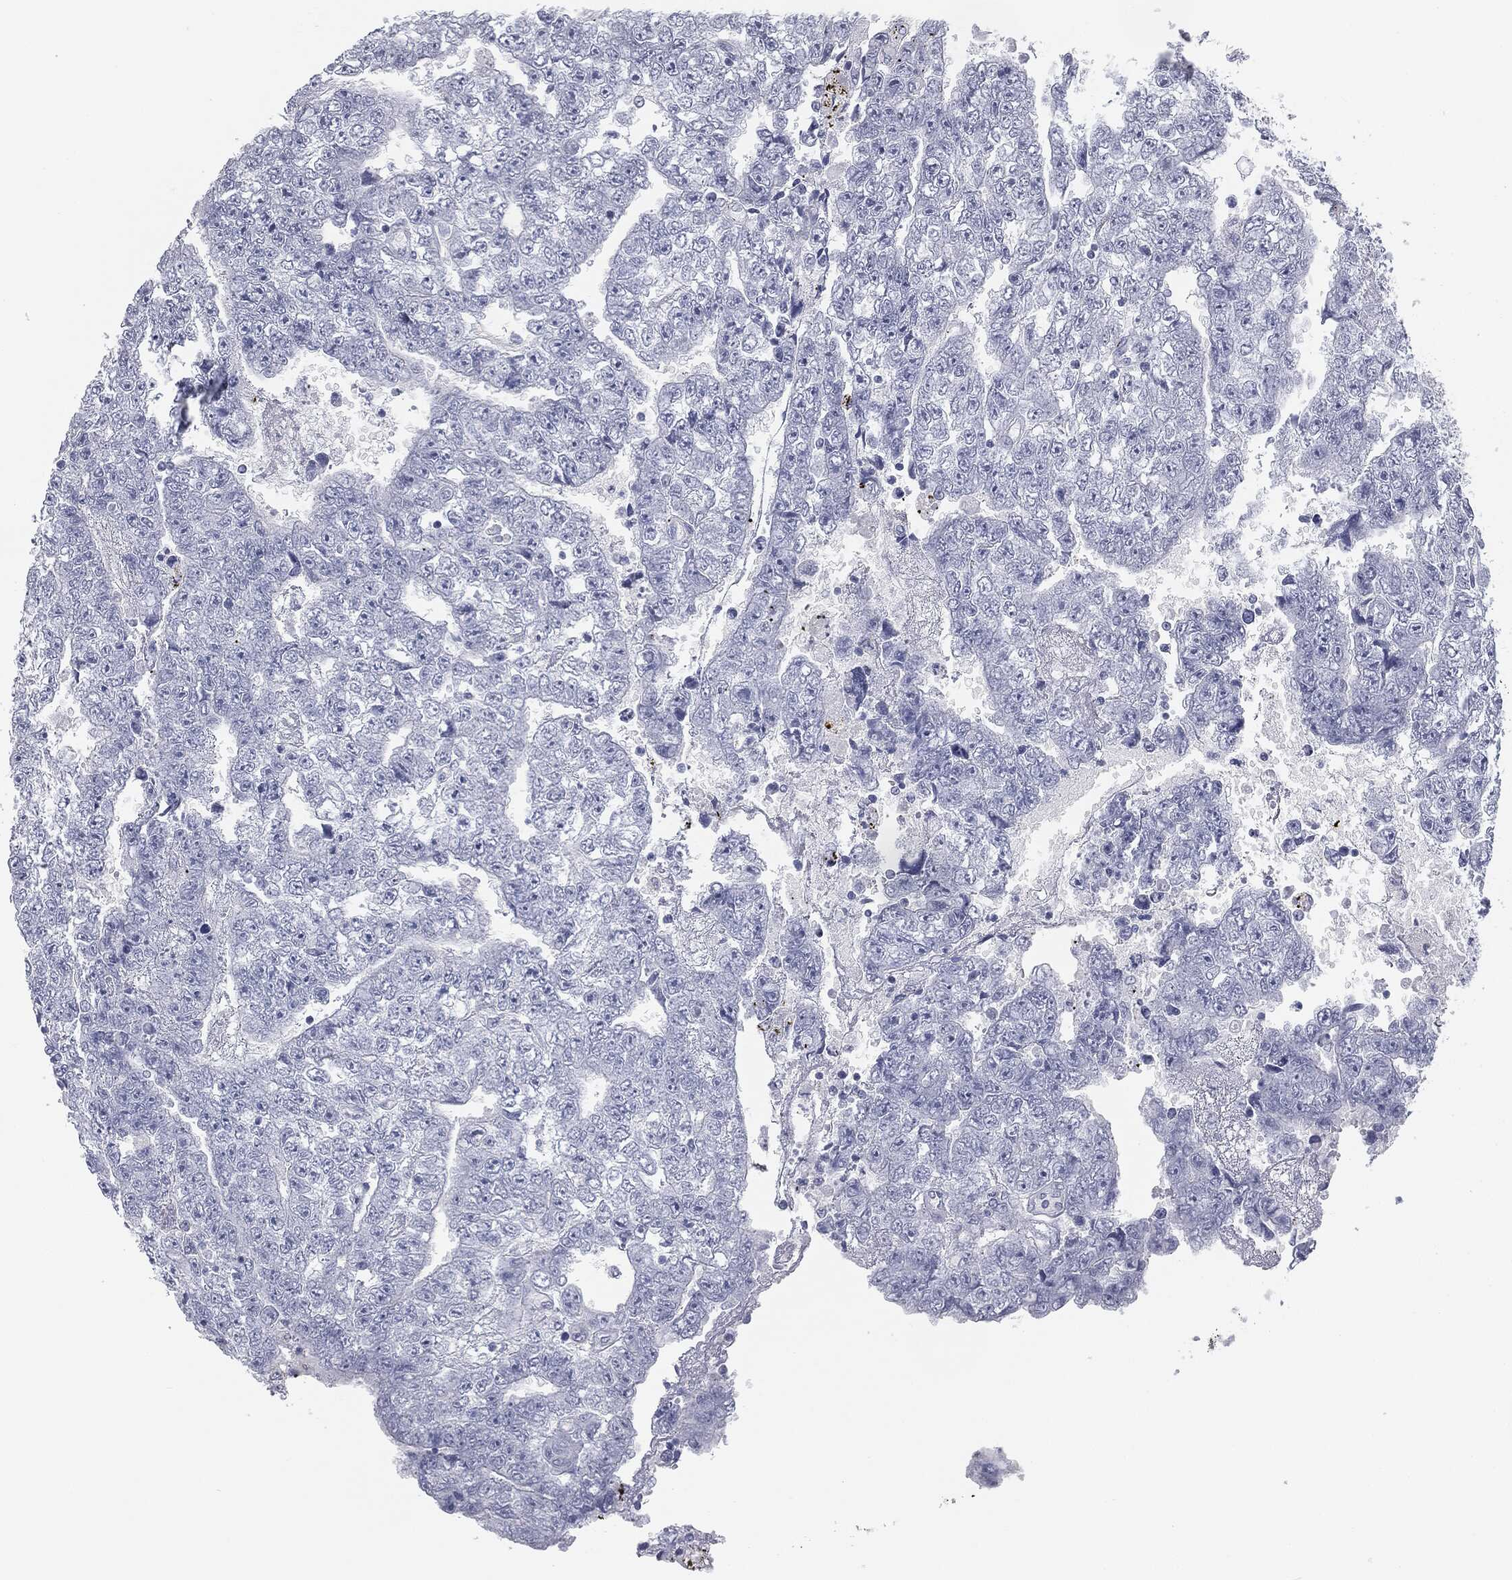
{"staining": {"intensity": "negative", "quantity": "none", "location": "none"}, "tissue": "testis cancer", "cell_type": "Tumor cells", "image_type": "cancer", "snomed": [{"axis": "morphology", "description": "Carcinoma, Embryonal, NOS"}, {"axis": "topography", "description": "Testis"}], "caption": "An immunohistochemistry (IHC) micrograph of embryonal carcinoma (testis) is shown. There is no staining in tumor cells of embryonal carcinoma (testis).", "gene": "TPO", "patient": {"sex": "male", "age": 25}}